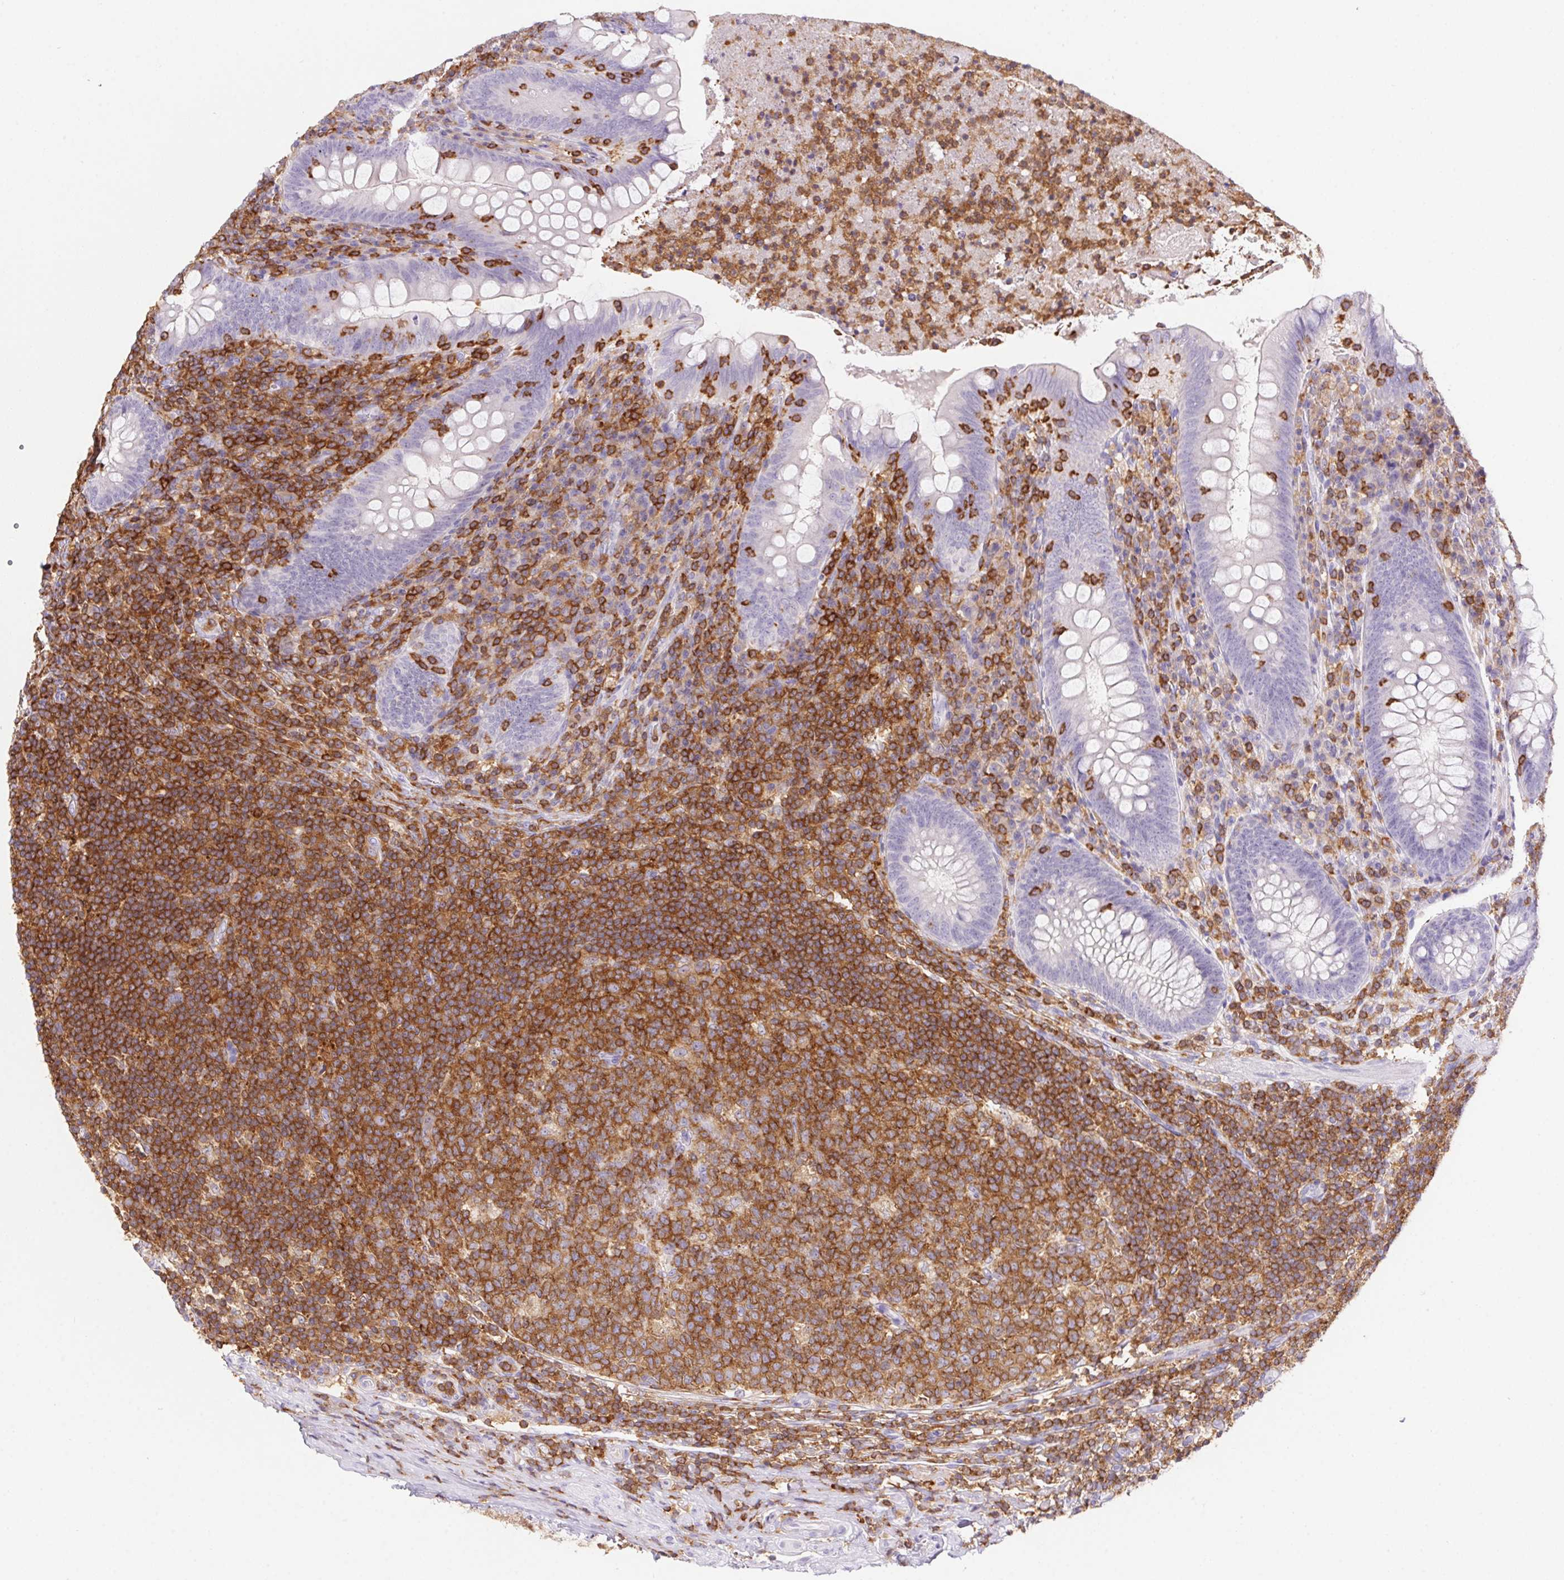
{"staining": {"intensity": "negative", "quantity": "none", "location": "none"}, "tissue": "appendix", "cell_type": "Glandular cells", "image_type": "normal", "snomed": [{"axis": "morphology", "description": "Normal tissue, NOS"}, {"axis": "topography", "description": "Appendix"}], "caption": "Appendix was stained to show a protein in brown. There is no significant staining in glandular cells. Nuclei are stained in blue.", "gene": "APBB1IP", "patient": {"sex": "male", "age": 47}}